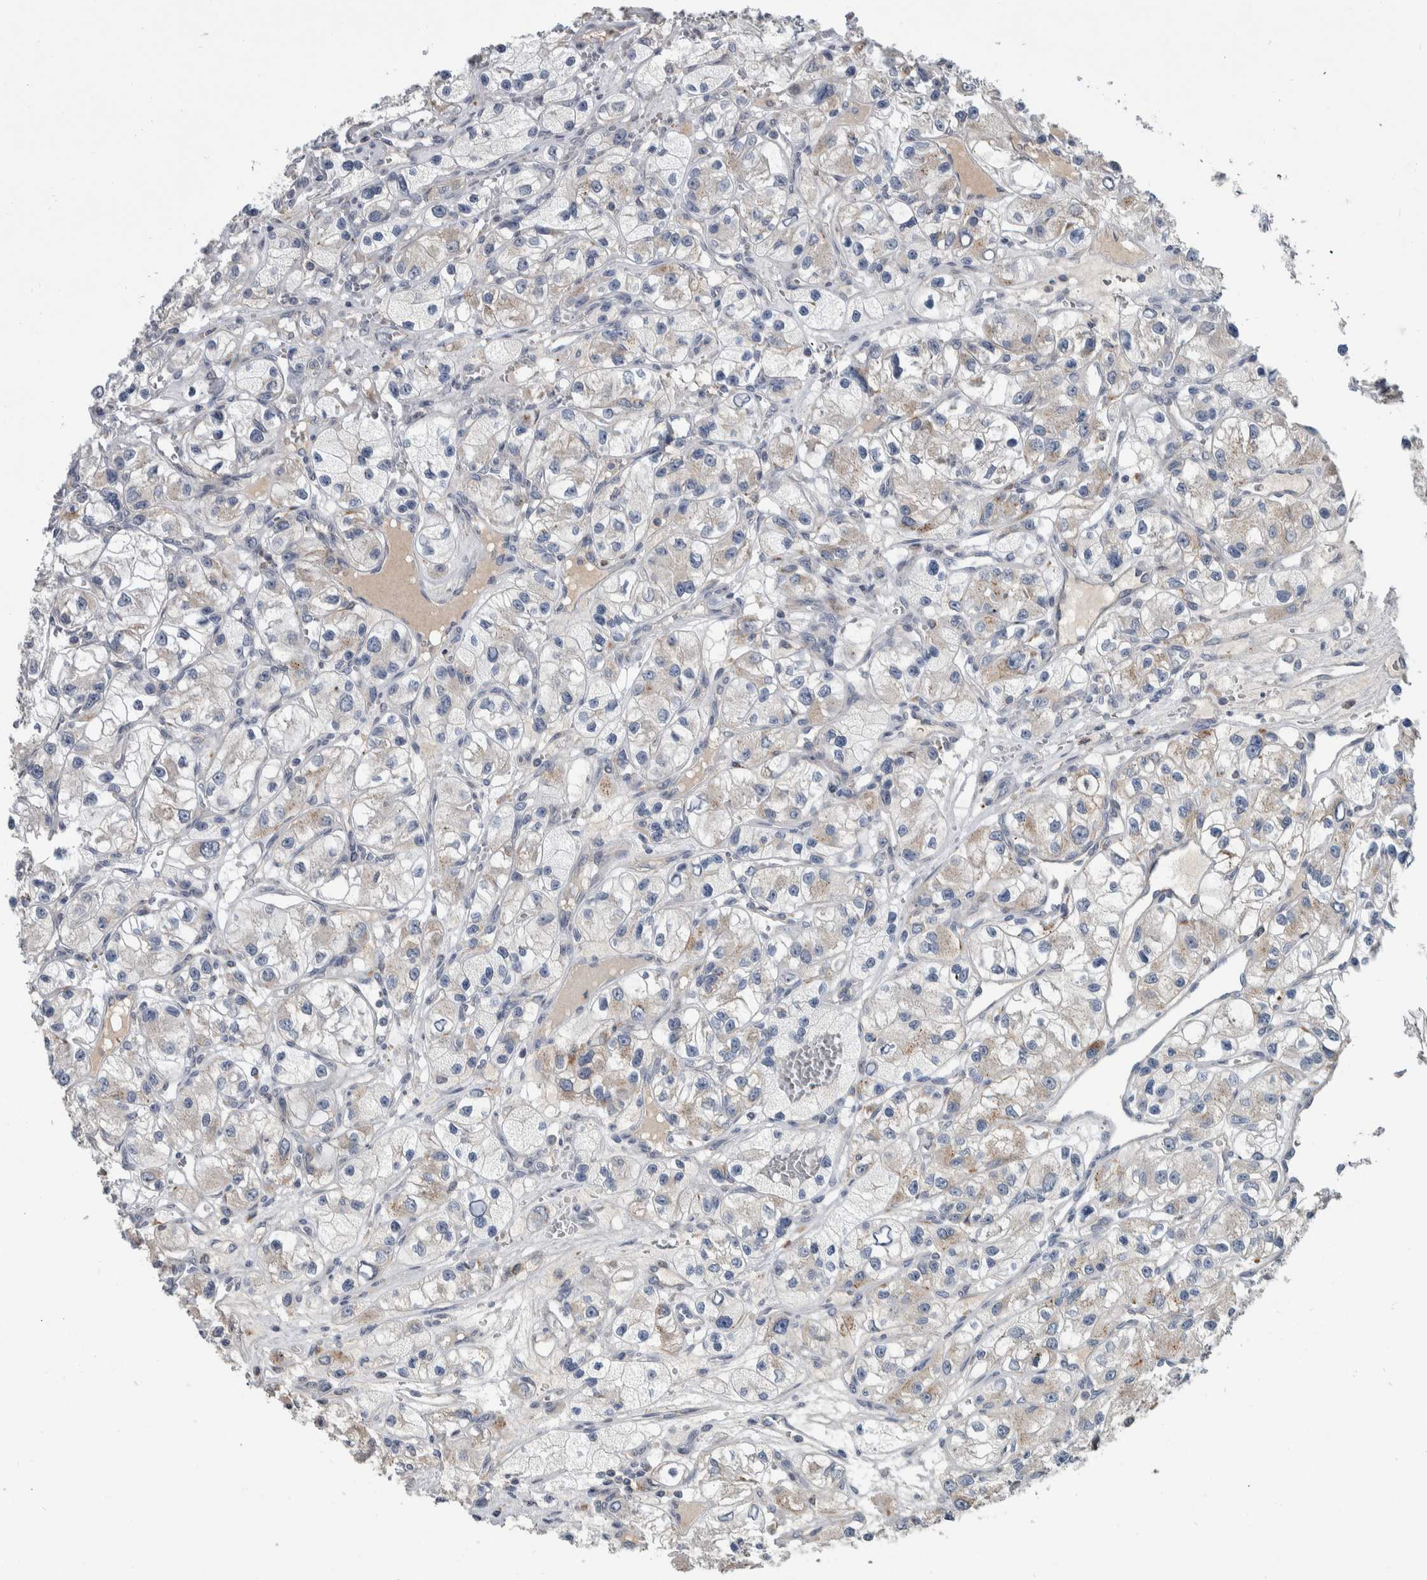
{"staining": {"intensity": "weak", "quantity": "<25%", "location": "cytoplasmic/membranous"}, "tissue": "renal cancer", "cell_type": "Tumor cells", "image_type": "cancer", "snomed": [{"axis": "morphology", "description": "Adenocarcinoma, NOS"}, {"axis": "topography", "description": "Kidney"}], "caption": "Immunohistochemistry (IHC) of human renal cancer shows no staining in tumor cells.", "gene": "FAM83G", "patient": {"sex": "female", "age": 57}}